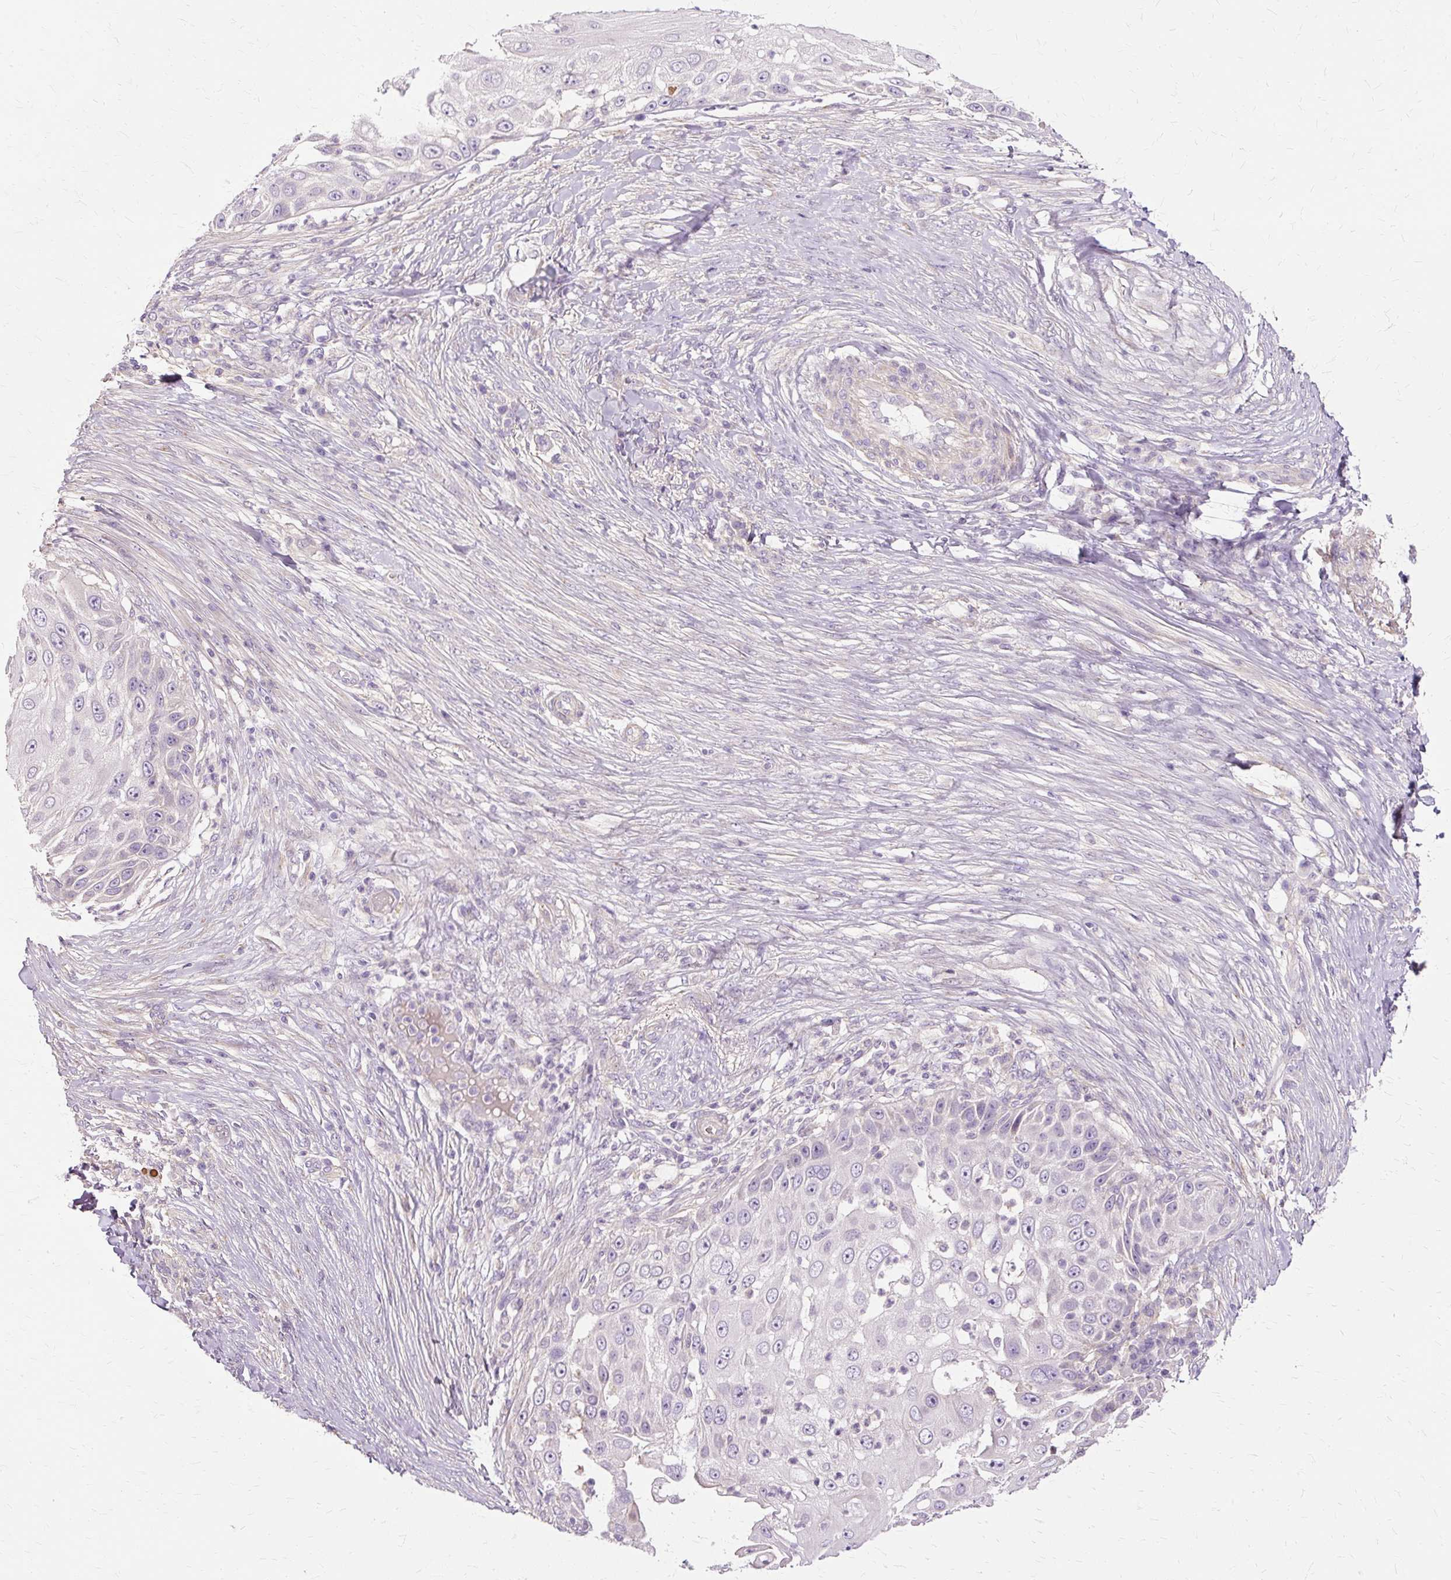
{"staining": {"intensity": "negative", "quantity": "none", "location": "none"}, "tissue": "skin cancer", "cell_type": "Tumor cells", "image_type": "cancer", "snomed": [{"axis": "morphology", "description": "Squamous cell carcinoma, NOS"}, {"axis": "topography", "description": "Skin"}], "caption": "Photomicrograph shows no protein positivity in tumor cells of skin squamous cell carcinoma tissue.", "gene": "TSPAN8", "patient": {"sex": "female", "age": 44}}